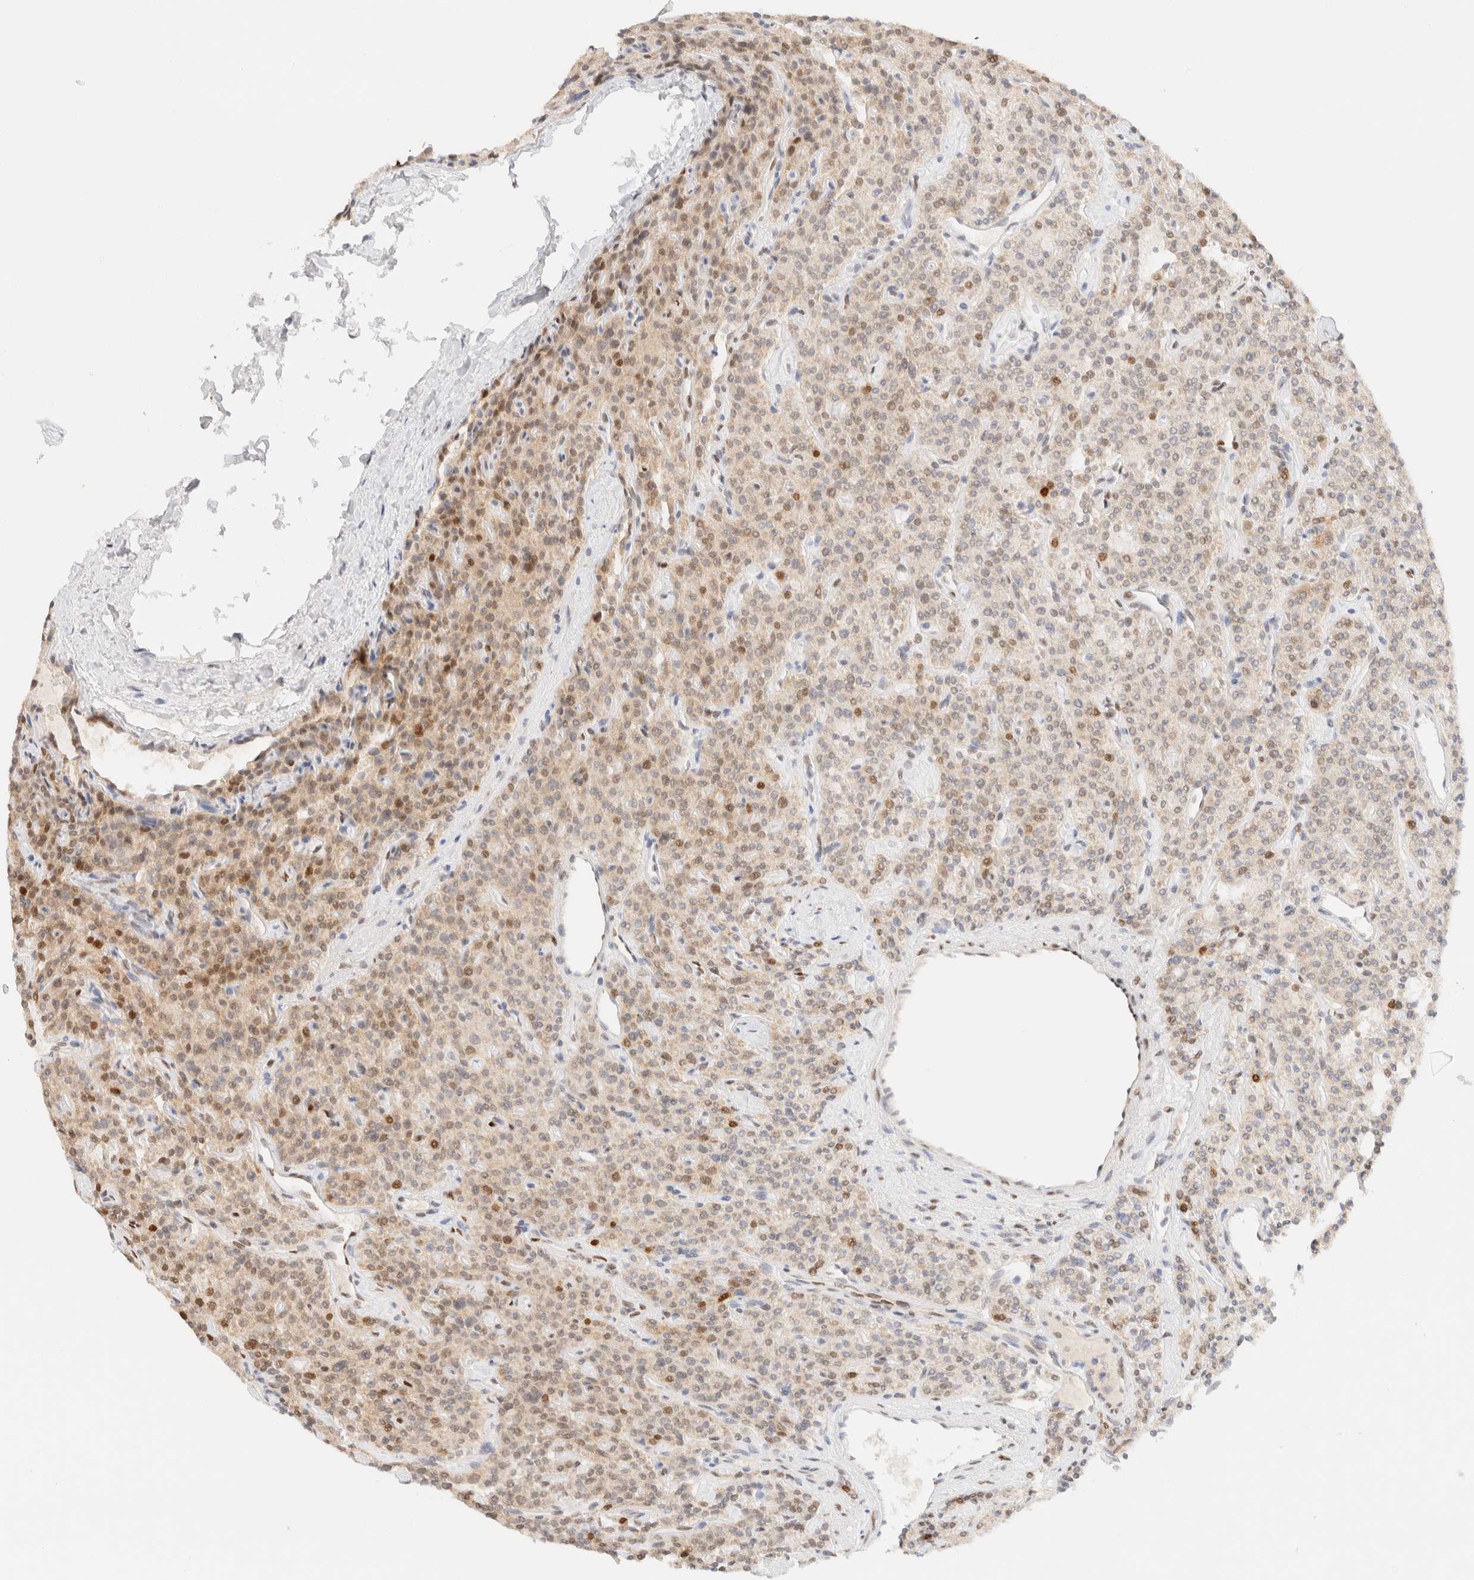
{"staining": {"intensity": "weak", "quantity": "25%-75%", "location": "cytoplasmic/membranous,nuclear"}, "tissue": "parathyroid gland", "cell_type": "Glandular cells", "image_type": "normal", "snomed": [{"axis": "morphology", "description": "Normal tissue, NOS"}, {"axis": "topography", "description": "Parathyroid gland"}], "caption": "A micrograph showing weak cytoplasmic/membranous,nuclear positivity in about 25%-75% of glandular cells in unremarkable parathyroid gland, as visualized by brown immunohistochemical staining.", "gene": "DDB2", "patient": {"sex": "male", "age": 46}}